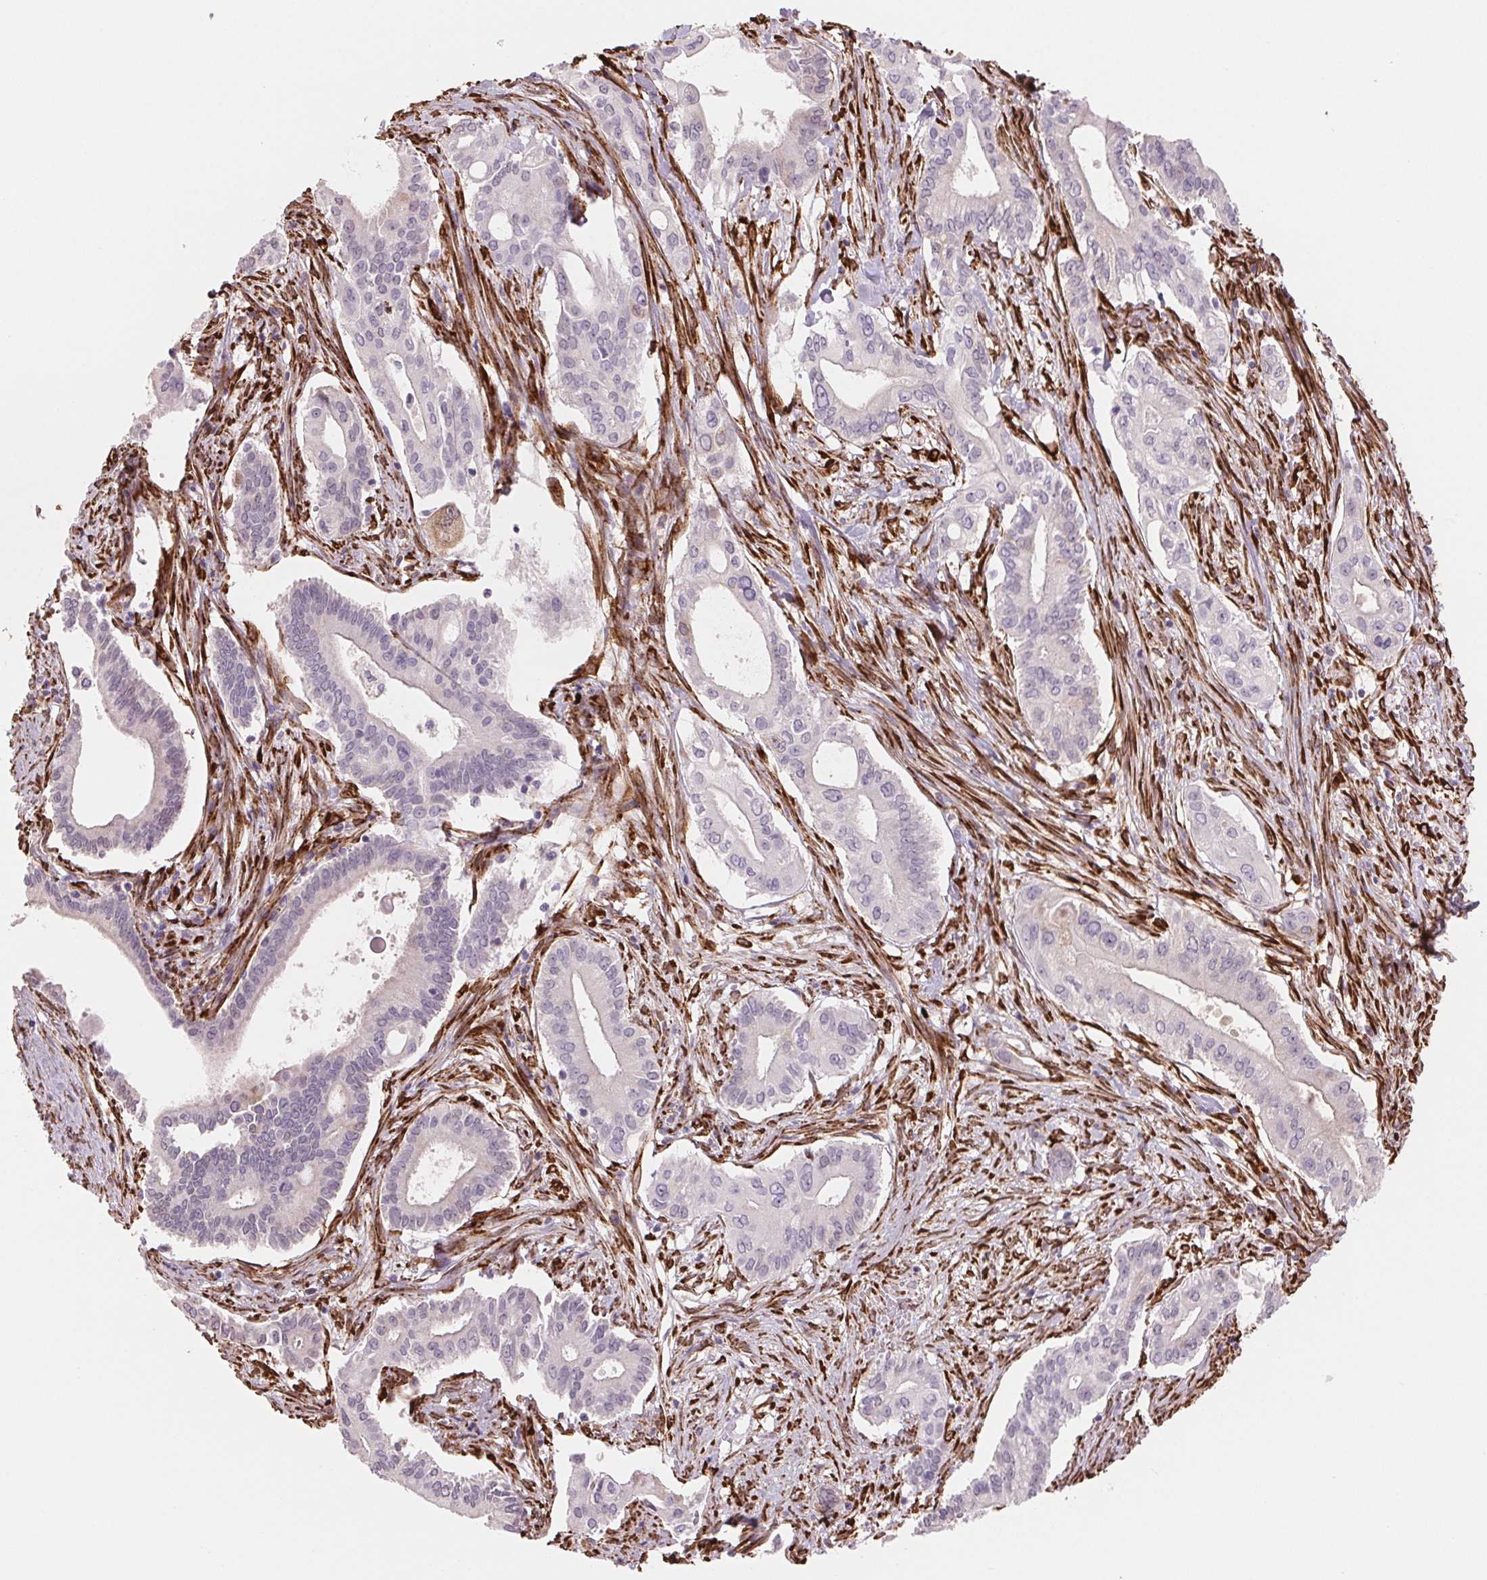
{"staining": {"intensity": "negative", "quantity": "none", "location": "none"}, "tissue": "pancreatic cancer", "cell_type": "Tumor cells", "image_type": "cancer", "snomed": [{"axis": "morphology", "description": "Adenocarcinoma, NOS"}, {"axis": "topography", "description": "Pancreas"}], "caption": "This photomicrograph is of pancreatic cancer stained with immunohistochemistry to label a protein in brown with the nuclei are counter-stained blue. There is no expression in tumor cells.", "gene": "FKBP10", "patient": {"sex": "female", "age": 68}}